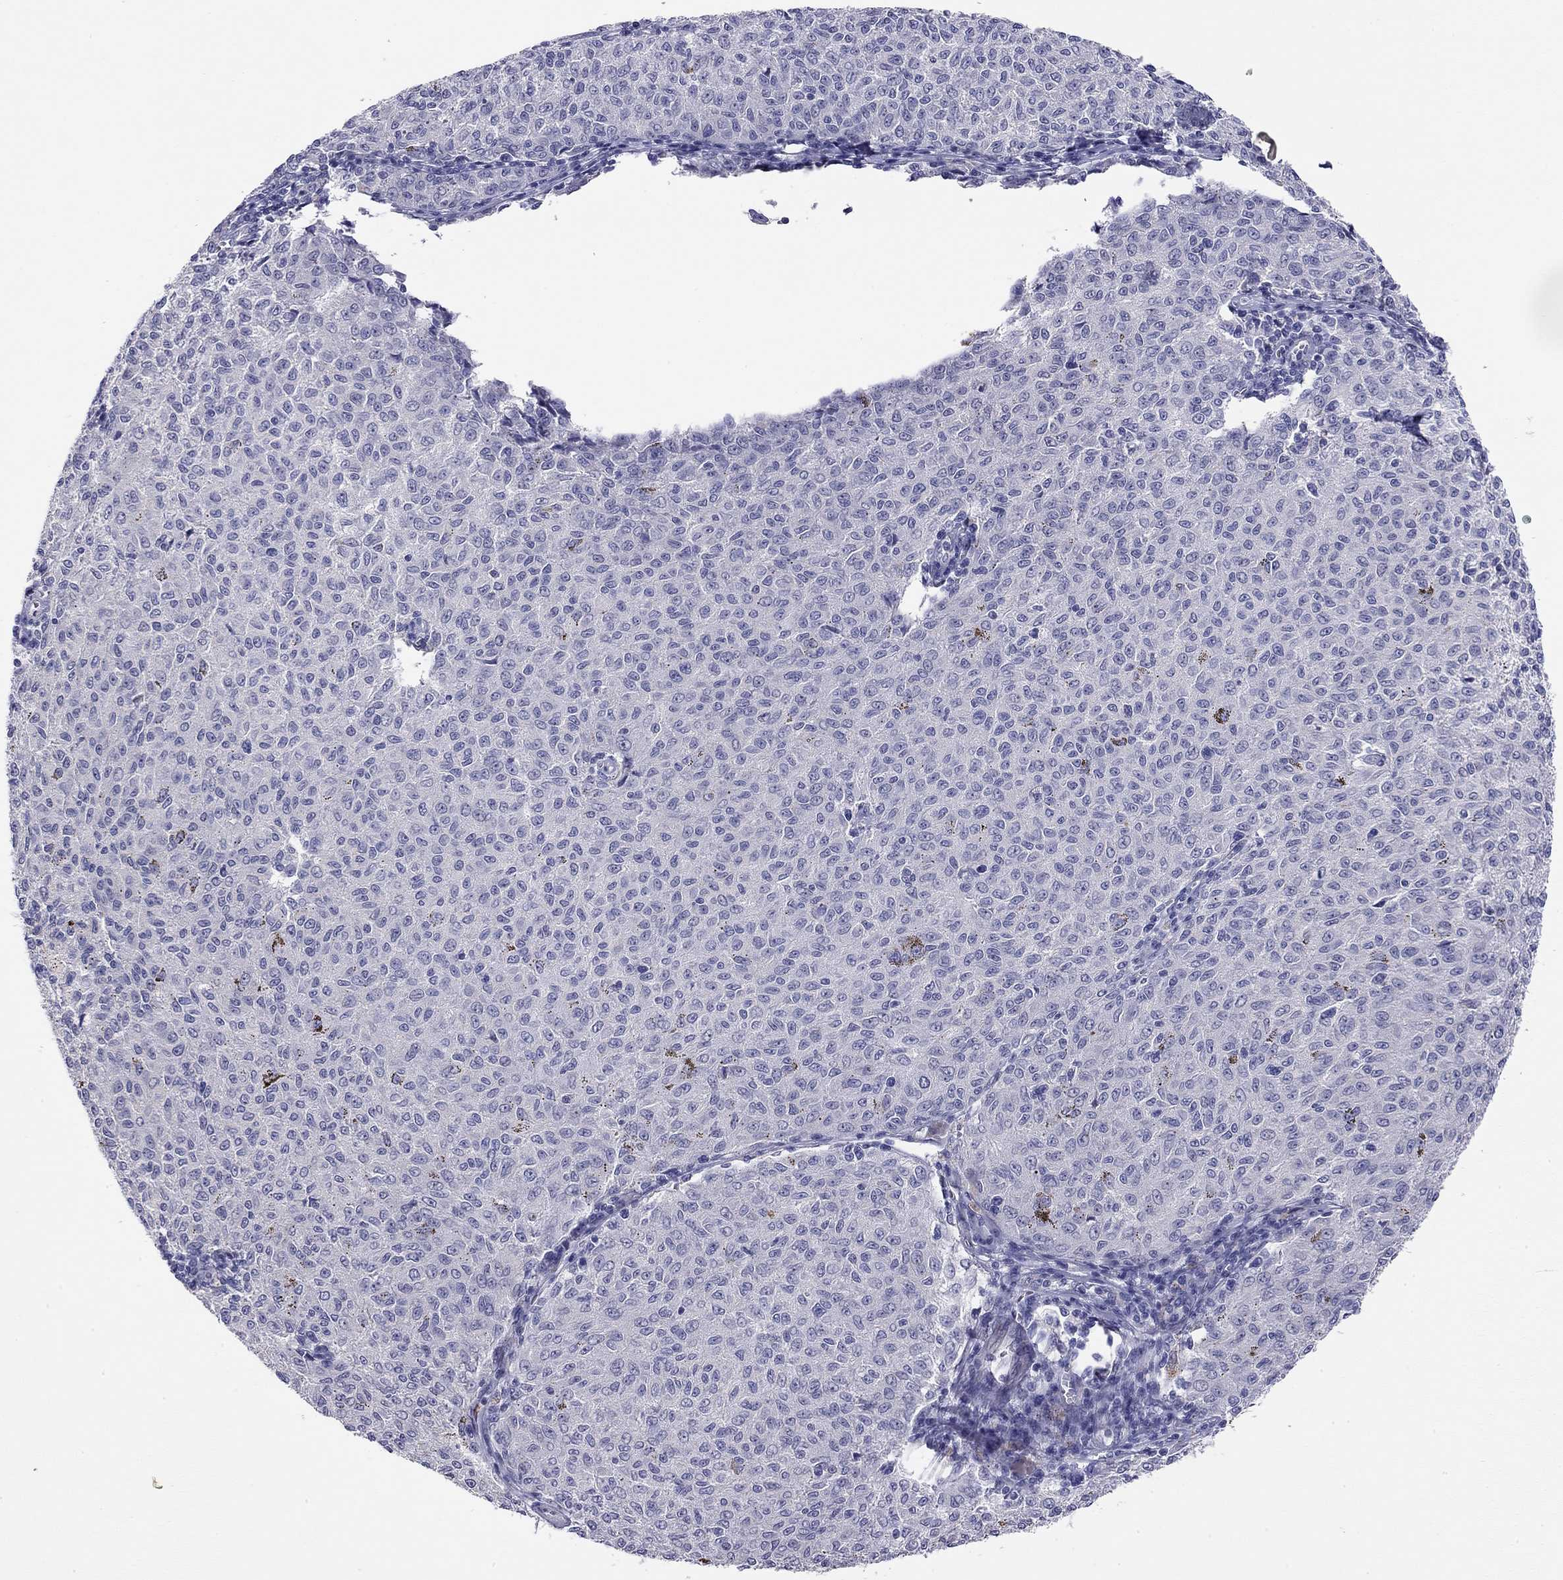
{"staining": {"intensity": "negative", "quantity": "none", "location": "none"}, "tissue": "melanoma", "cell_type": "Tumor cells", "image_type": "cancer", "snomed": [{"axis": "morphology", "description": "Malignant melanoma, NOS"}, {"axis": "topography", "description": "Skin"}], "caption": "A high-resolution photomicrograph shows IHC staining of malignant melanoma, which exhibits no significant expression in tumor cells.", "gene": "RTL1", "patient": {"sex": "female", "age": 72}}